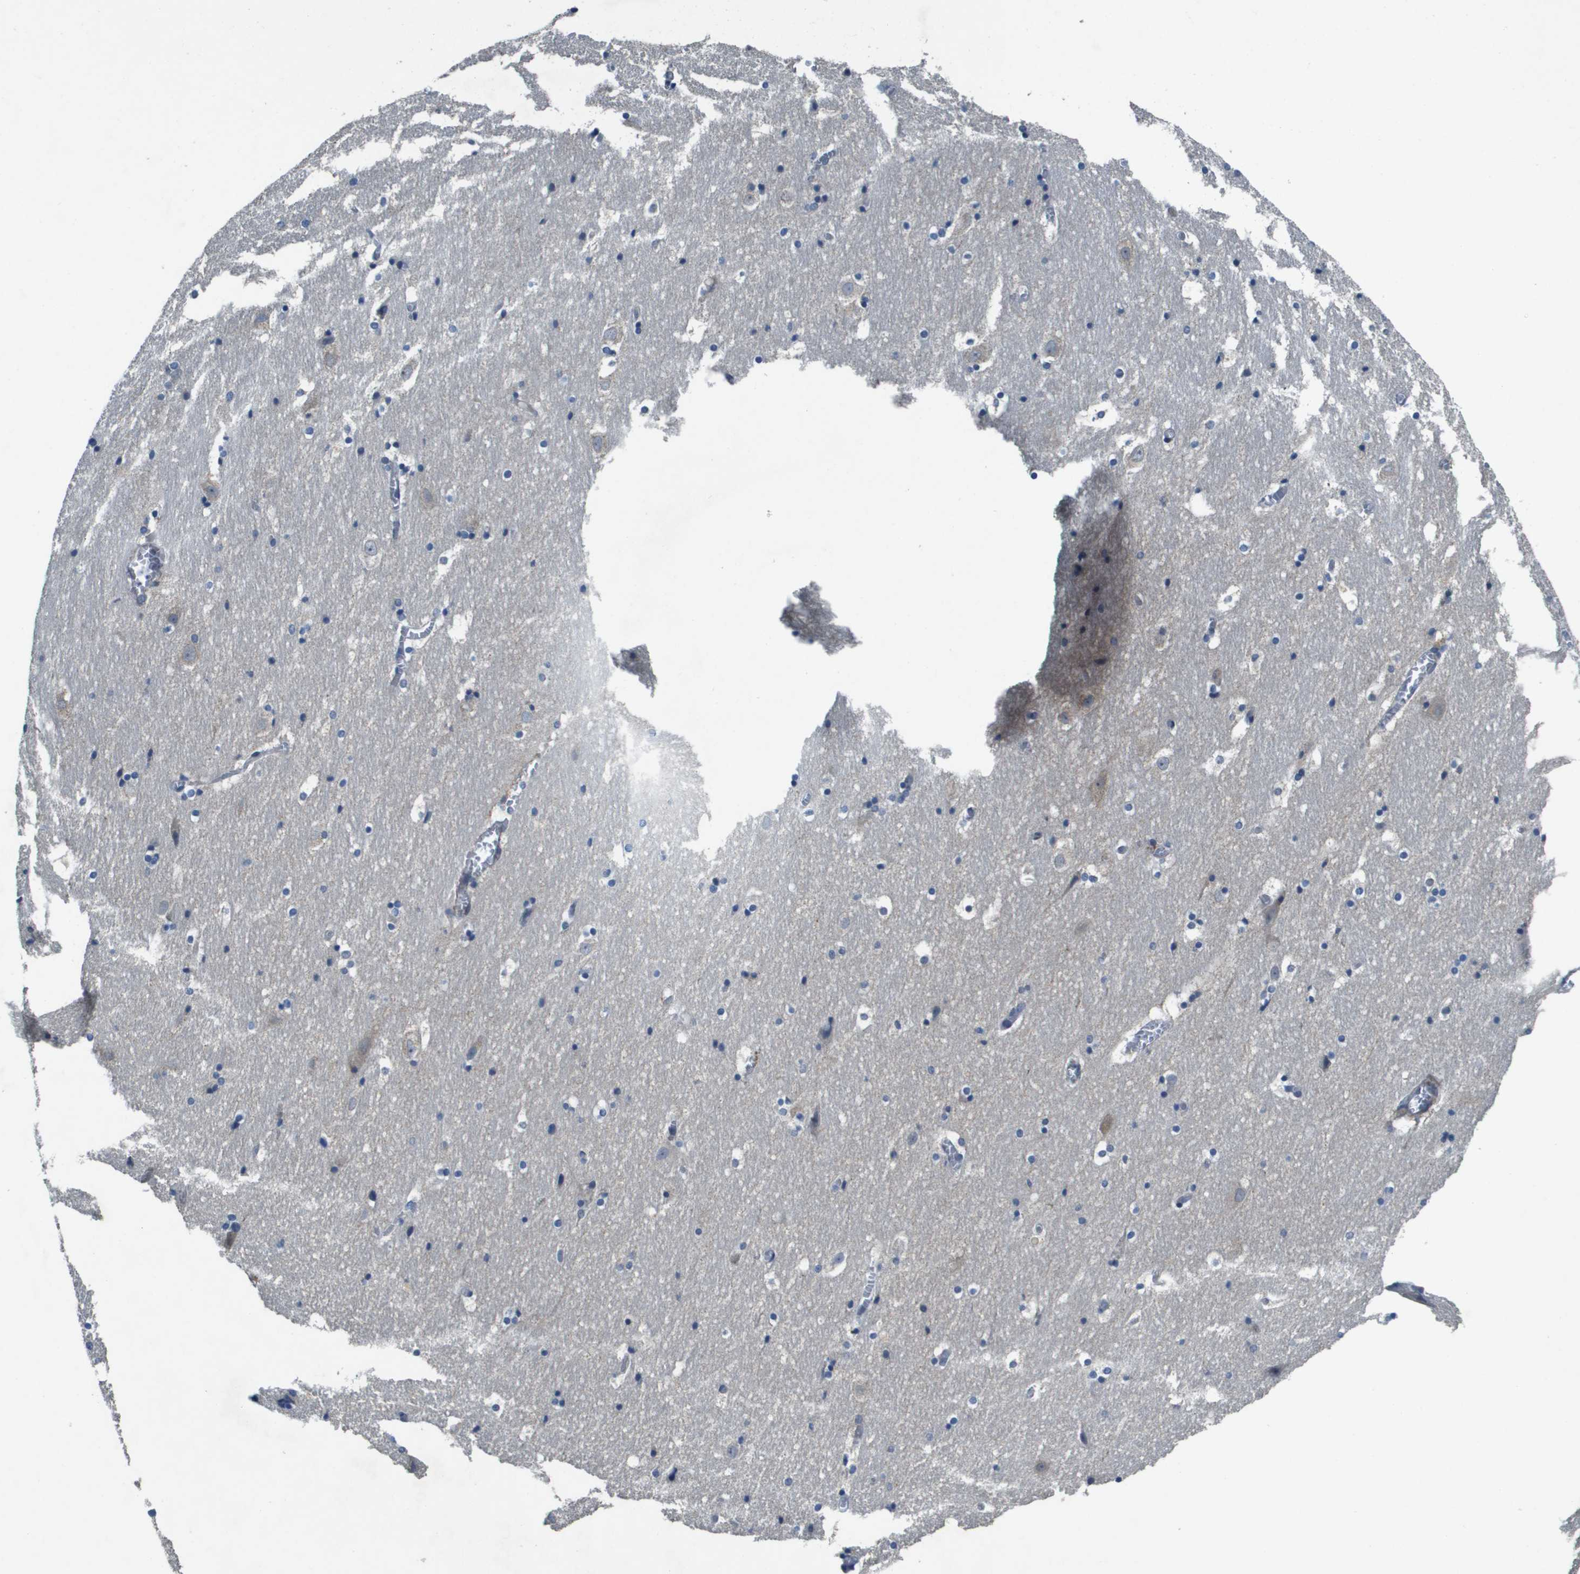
{"staining": {"intensity": "negative", "quantity": "none", "location": "none"}, "tissue": "hippocampus", "cell_type": "Glial cells", "image_type": "normal", "snomed": [{"axis": "morphology", "description": "Normal tissue, NOS"}, {"axis": "topography", "description": "Hippocampus"}], "caption": "Immunohistochemistry (IHC) micrograph of normal hippocampus stained for a protein (brown), which displays no positivity in glial cells. (Immunohistochemistry (IHC), brightfield microscopy, high magnification).", "gene": "SCN4B", "patient": {"sex": "male", "age": 45}}